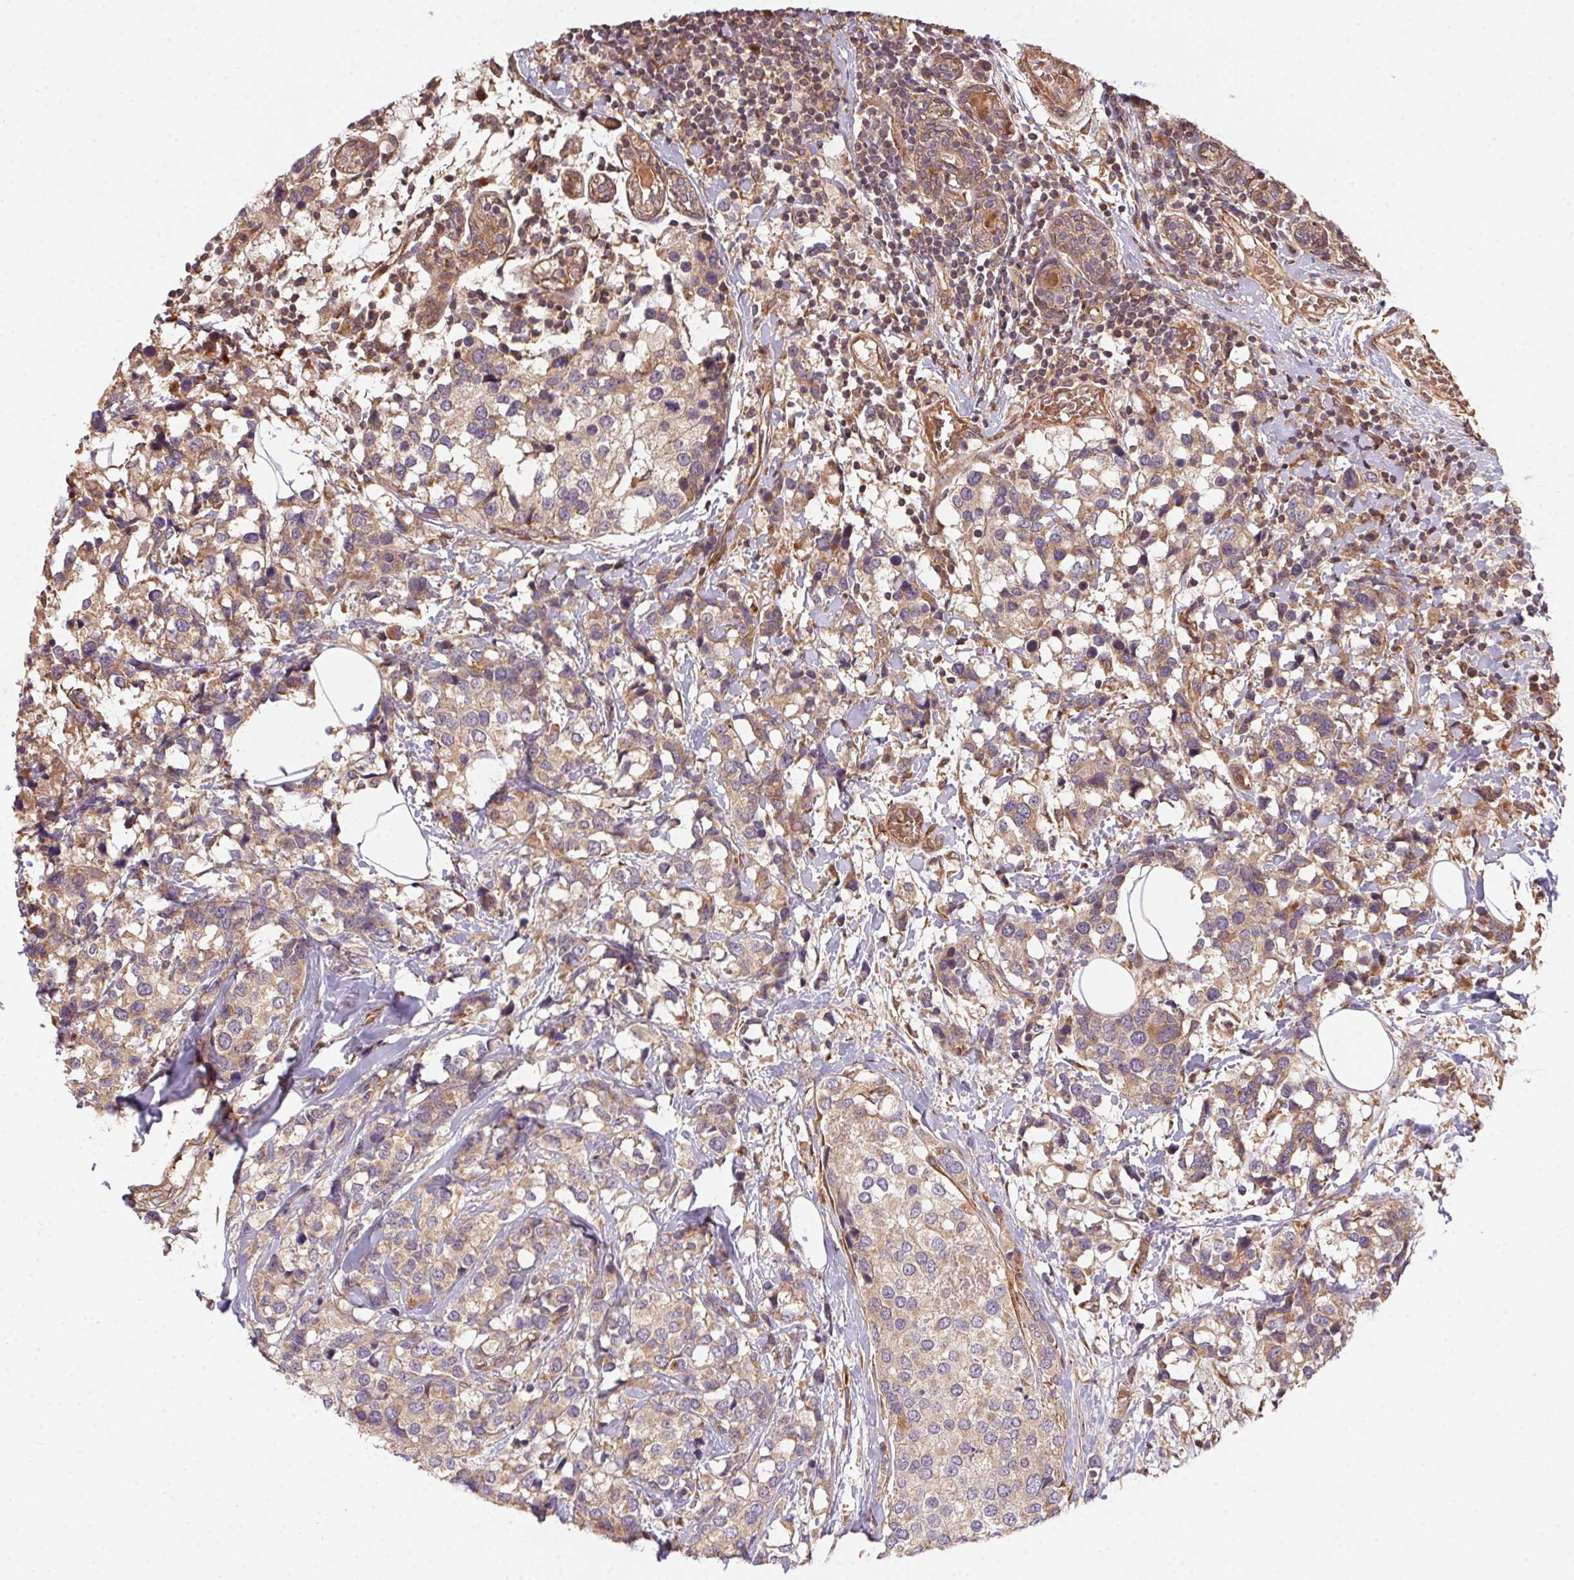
{"staining": {"intensity": "weak", "quantity": ">75%", "location": "cytoplasmic/membranous"}, "tissue": "breast cancer", "cell_type": "Tumor cells", "image_type": "cancer", "snomed": [{"axis": "morphology", "description": "Lobular carcinoma"}, {"axis": "topography", "description": "Breast"}], "caption": "A micrograph of human breast cancer (lobular carcinoma) stained for a protein reveals weak cytoplasmic/membranous brown staining in tumor cells.", "gene": "USE1", "patient": {"sex": "female", "age": 59}}